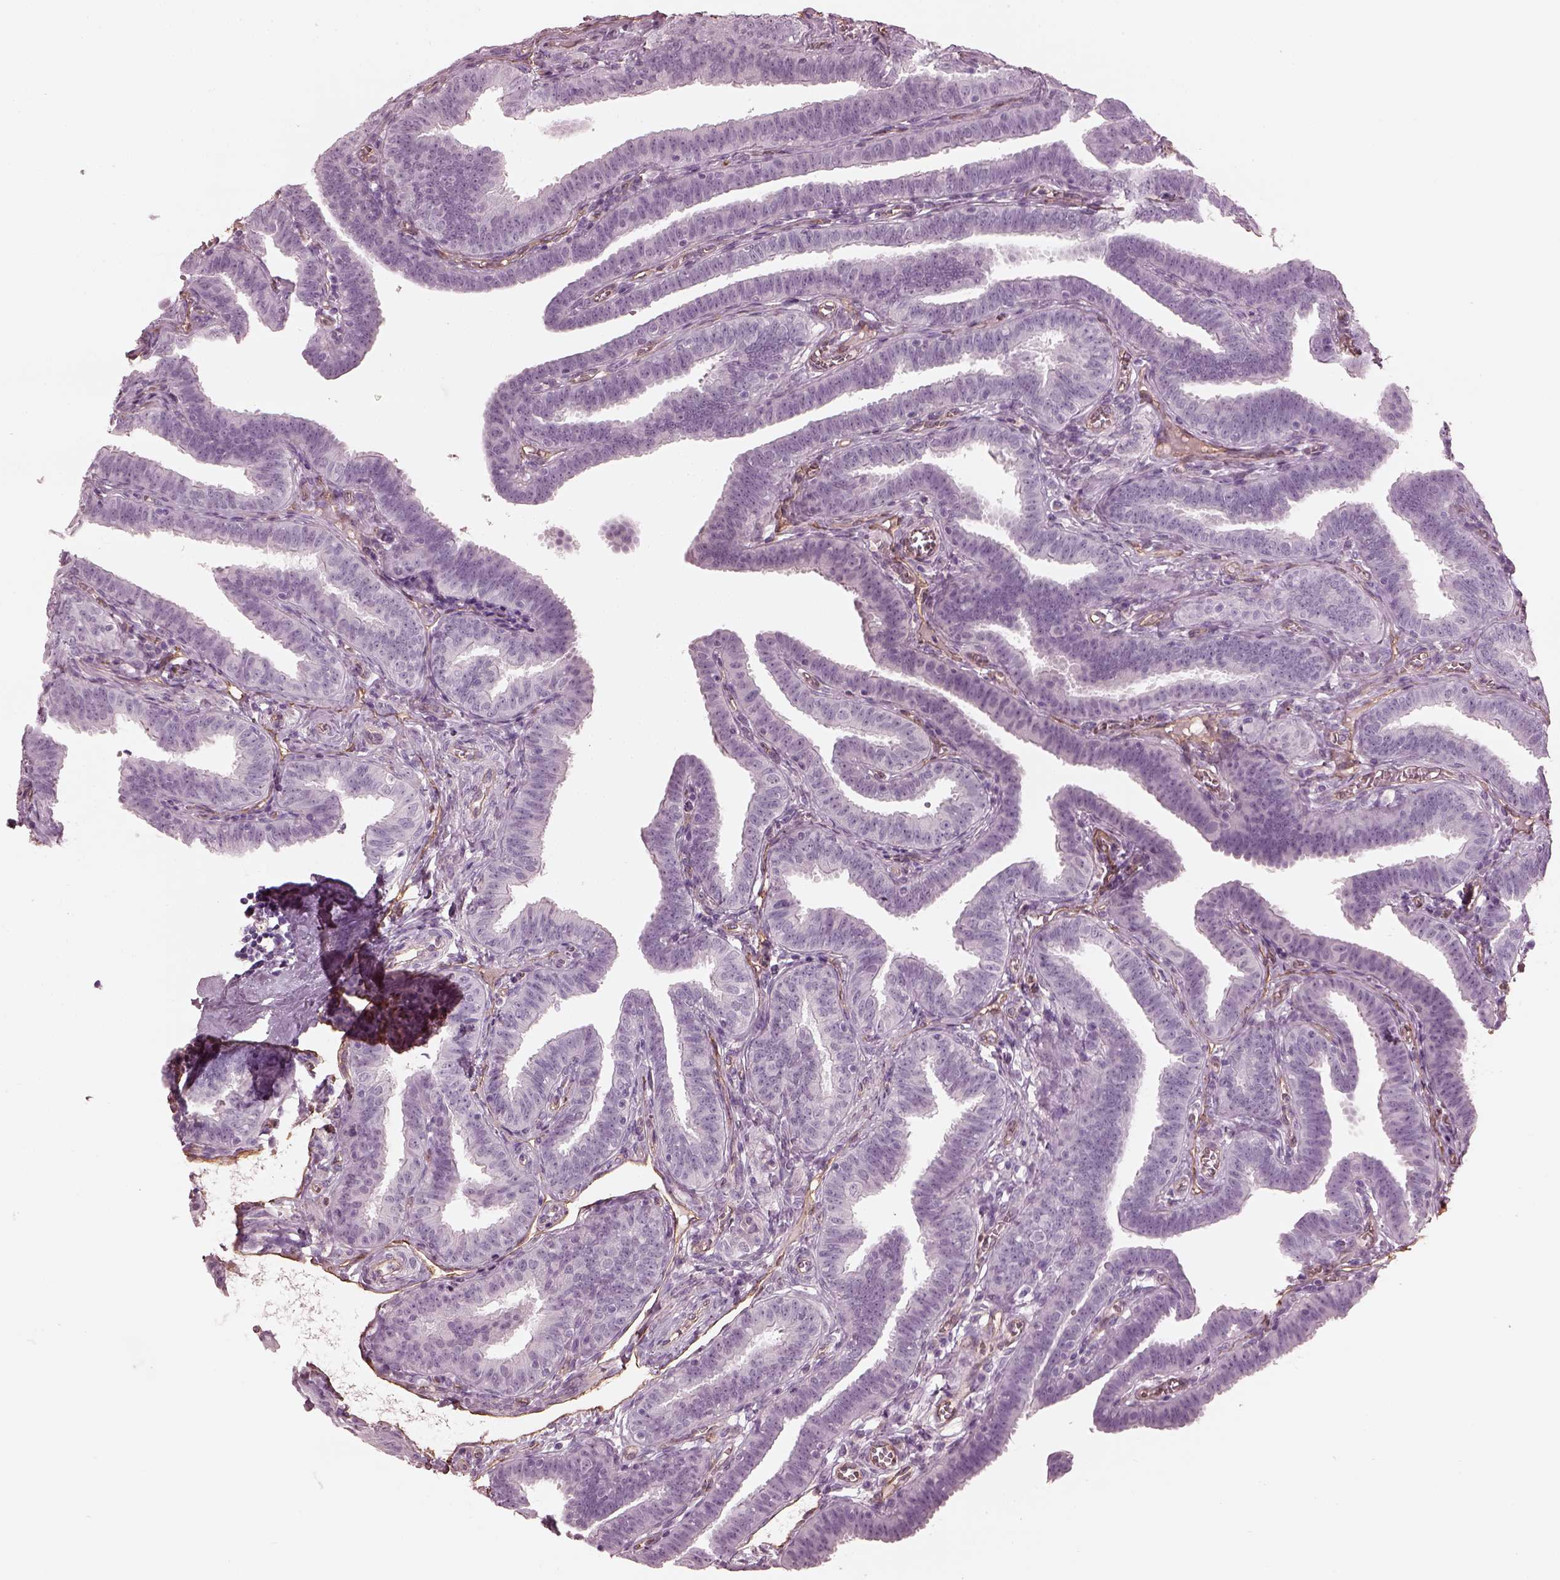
{"staining": {"intensity": "negative", "quantity": "none", "location": "none"}, "tissue": "fallopian tube", "cell_type": "Glandular cells", "image_type": "normal", "snomed": [{"axis": "morphology", "description": "Normal tissue, NOS"}, {"axis": "topography", "description": "Fallopian tube"}], "caption": "Benign fallopian tube was stained to show a protein in brown. There is no significant staining in glandular cells. Brightfield microscopy of immunohistochemistry (IHC) stained with DAB (3,3'-diaminobenzidine) (brown) and hematoxylin (blue), captured at high magnification.", "gene": "EIF4E1B", "patient": {"sex": "female", "age": 25}}